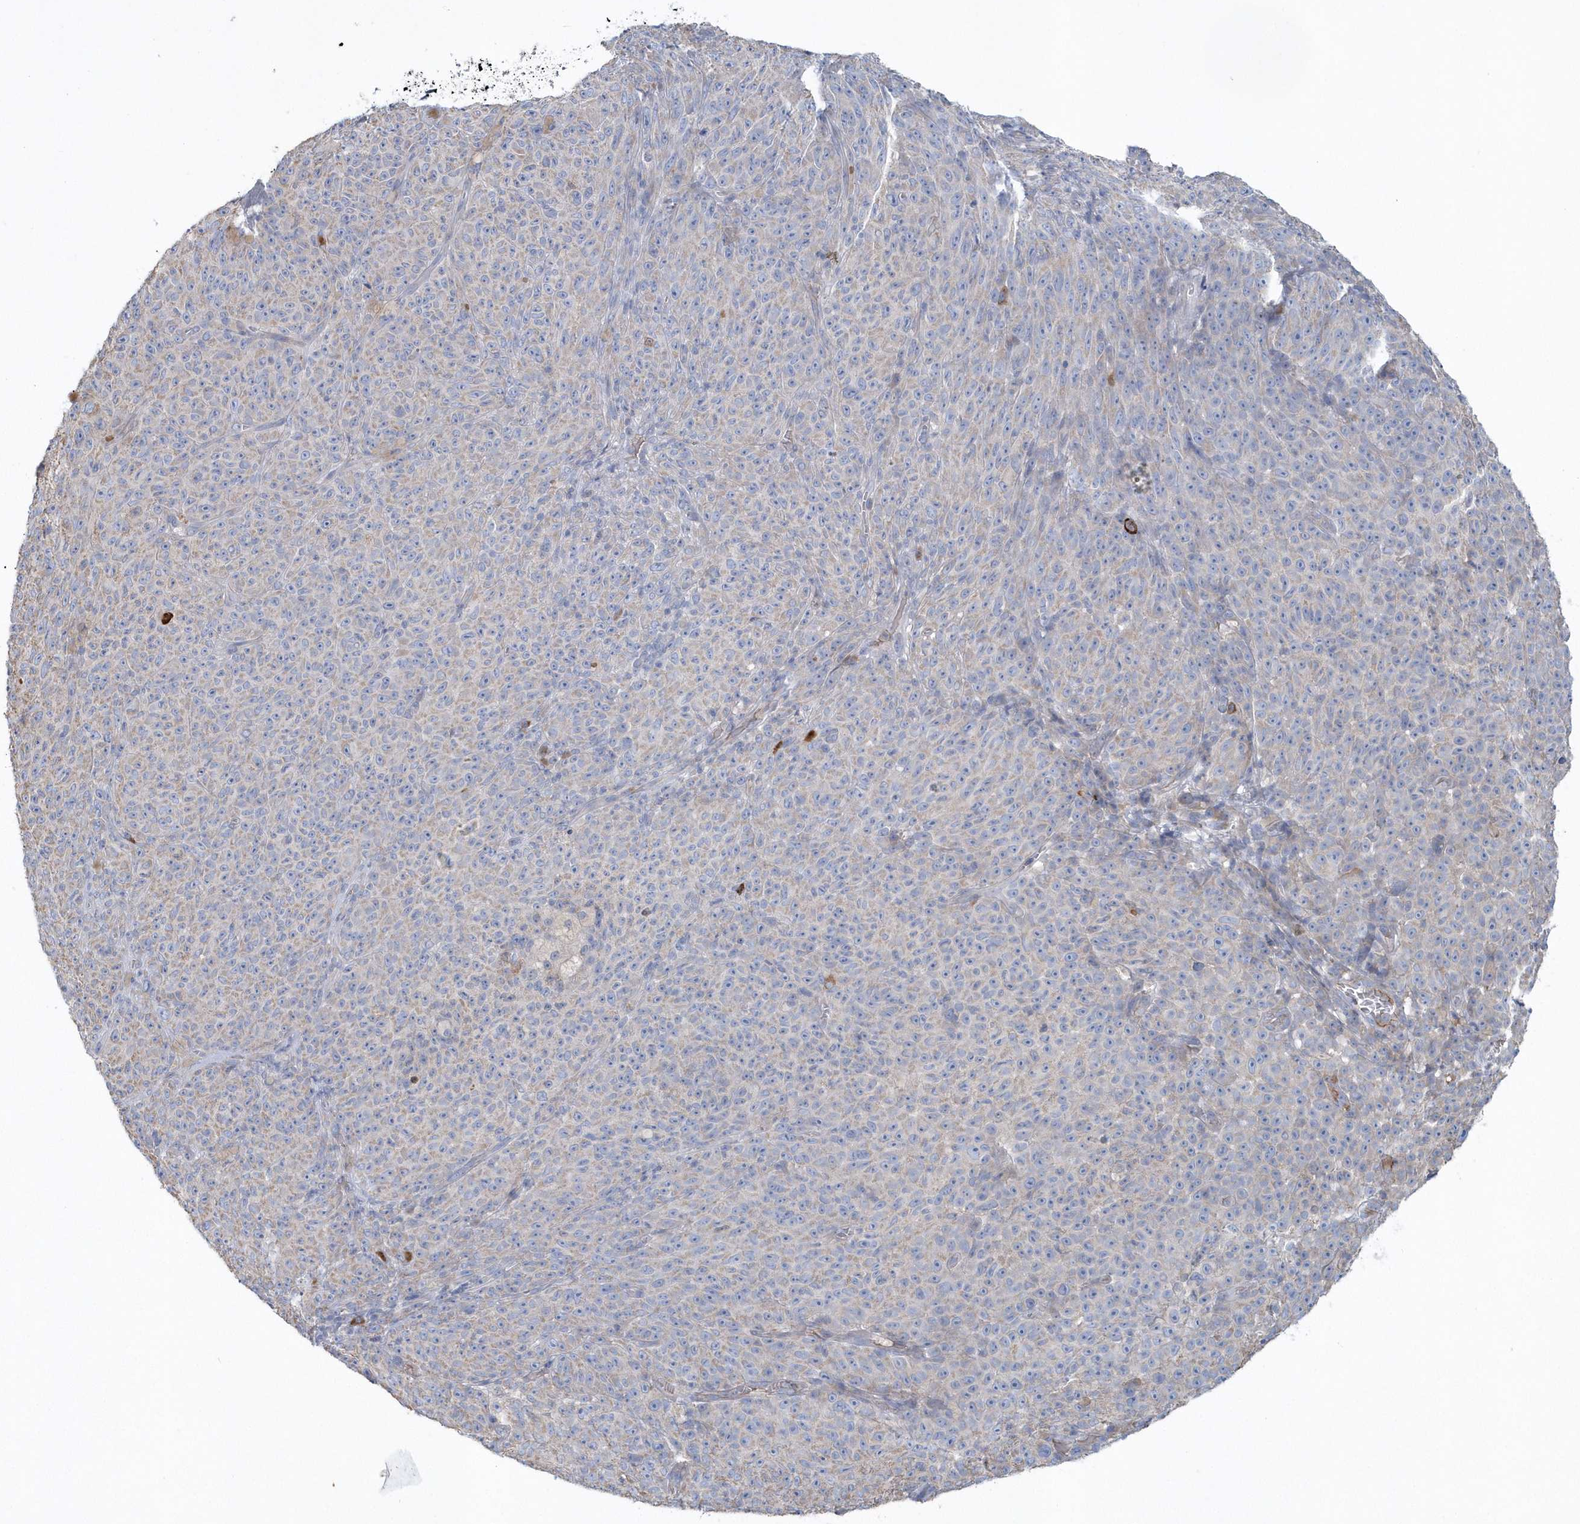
{"staining": {"intensity": "negative", "quantity": "none", "location": "none"}, "tissue": "melanoma", "cell_type": "Tumor cells", "image_type": "cancer", "snomed": [{"axis": "morphology", "description": "Malignant melanoma, NOS"}, {"axis": "topography", "description": "Skin"}], "caption": "Tumor cells are negative for protein expression in human melanoma.", "gene": "SPATA18", "patient": {"sex": "female", "age": 82}}